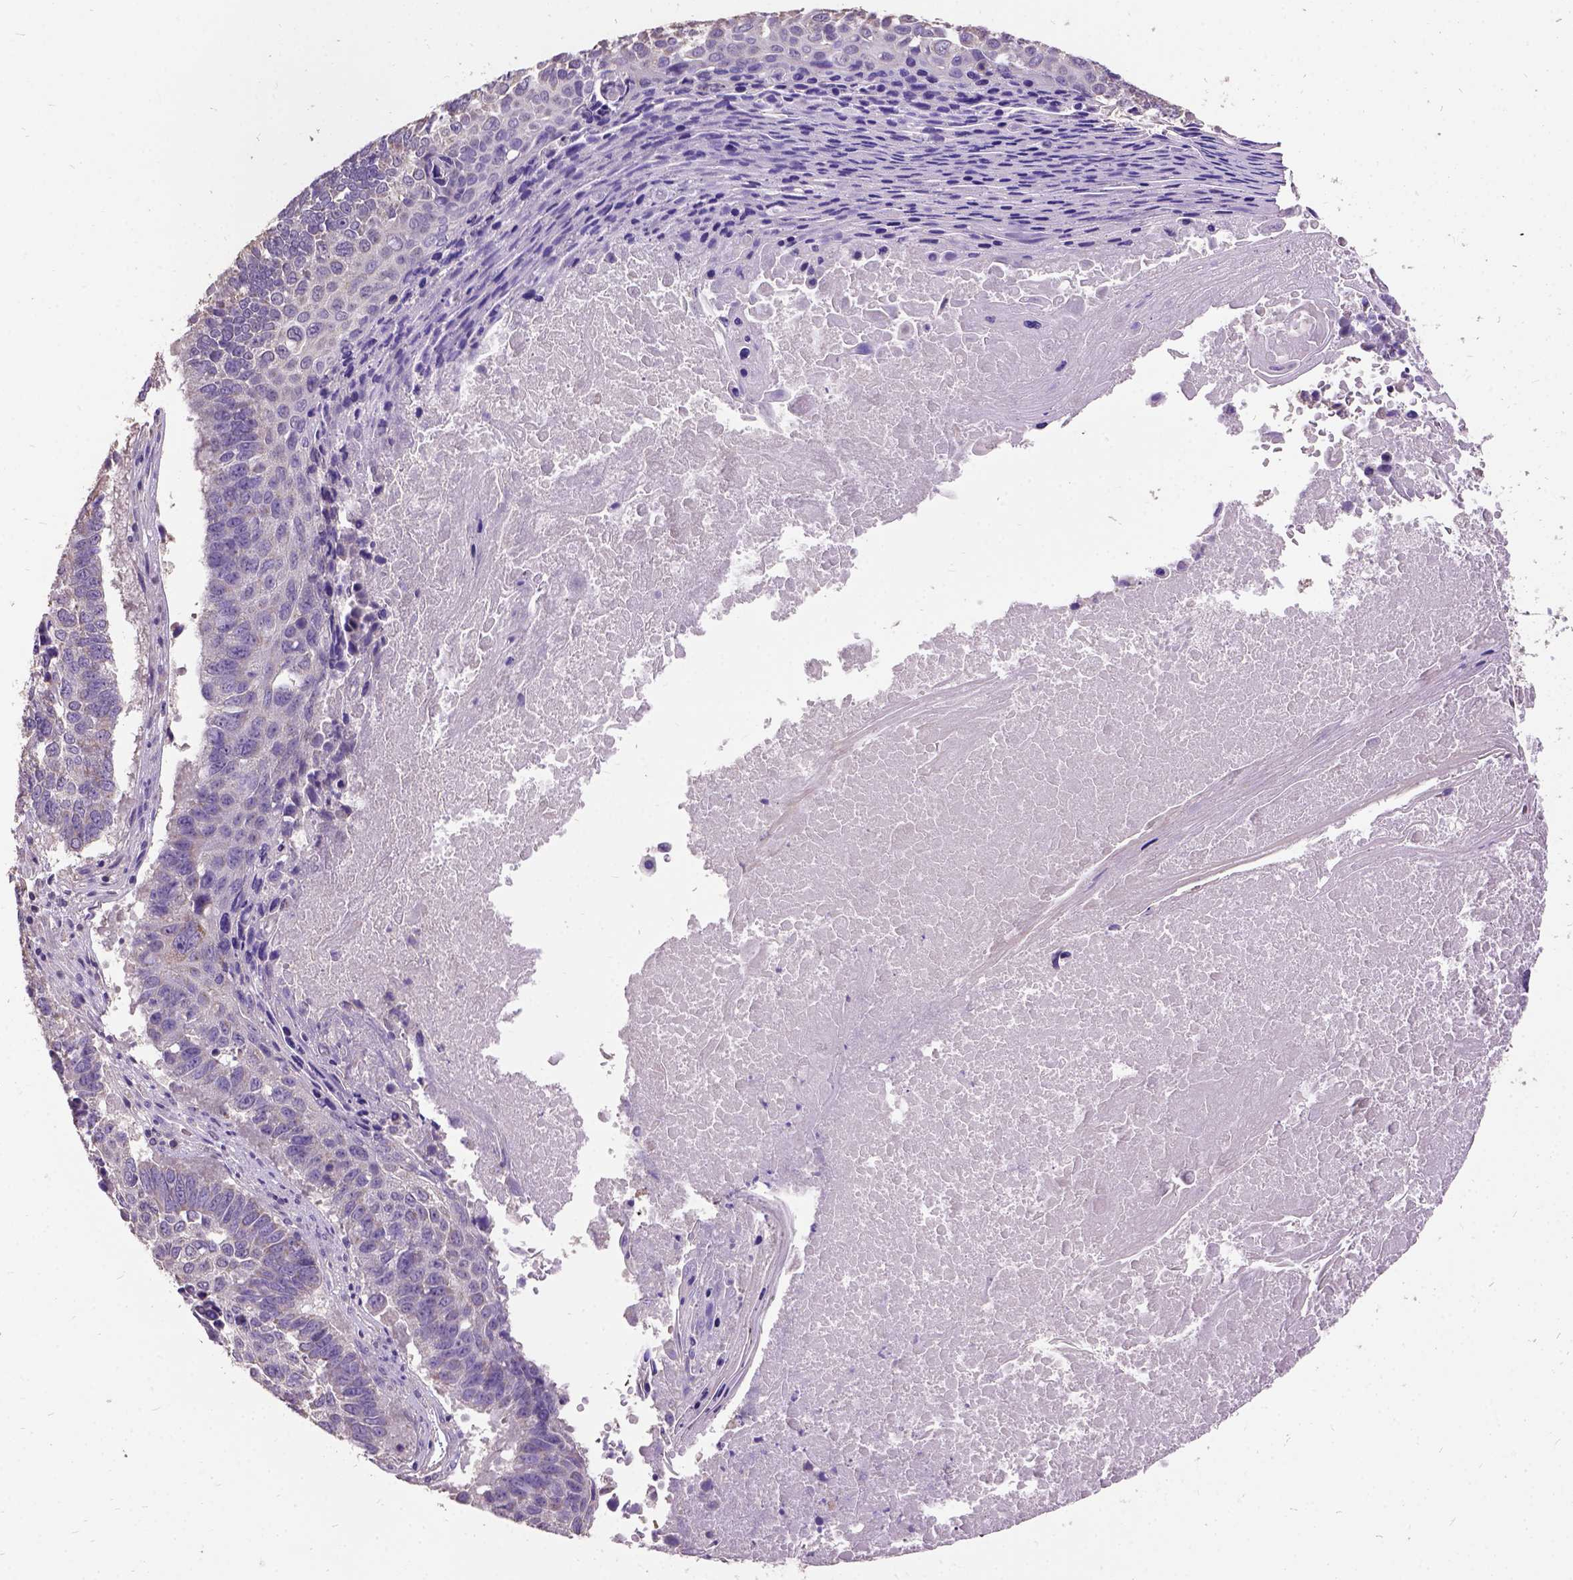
{"staining": {"intensity": "weak", "quantity": "25%-75%", "location": "cytoplasmic/membranous"}, "tissue": "lung cancer", "cell_type": "Tumor cells", "image_type": "cancer", "snomed": [{"axis": "morphology", "description": "Squamous cell carcinoma, NOS"}, {"axis": "topography", "description": "Lung"}], "caption": "Squamous cell carcinoma (lung) tissue displays weak cytoplasmic/membranous staining in approximately 25%-75% of tumor cells, visualized by immunohistochemistry.", "gene": "DQX1", "patient": {"sex": "male", "age": 73}}